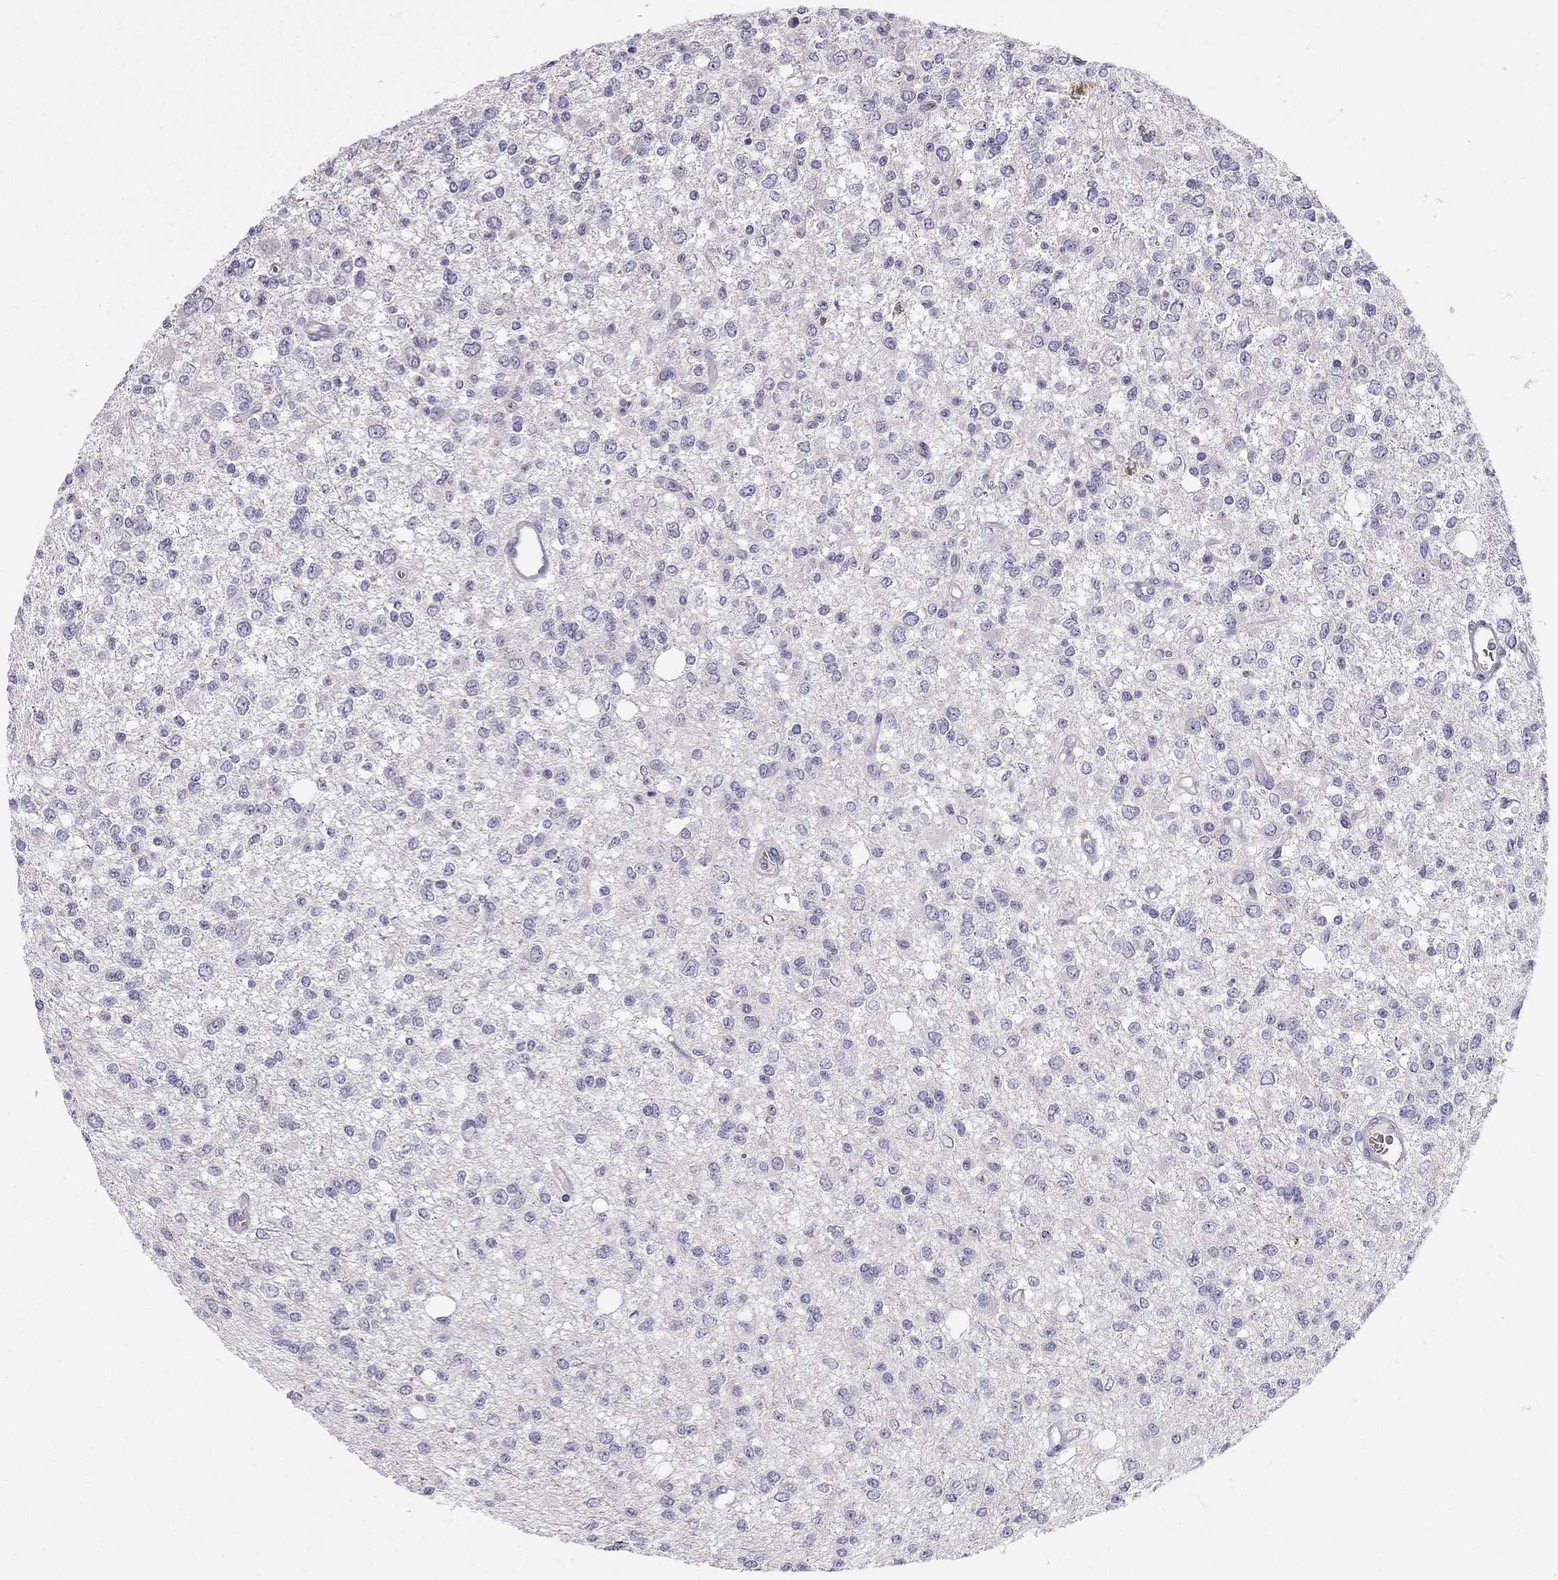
{"staining": {"intensity": "negative", "quantity": "none", "location": "none"}, "tissue": "glioma", "cell_type": "Tumor cells", "image_type": "cancer", "snomed": [{"axis": "morphology", "description": "Glioma, malignant, Low grade"}, {"axis": "topography", "description": "Brain"}], "caption": "Immunohistochemical staining of malignant glioma (low-grade) reveals no significant expression in tumor cells.", "gene": "RSPH14", "patient": {"sex": "male", "age": 67}}